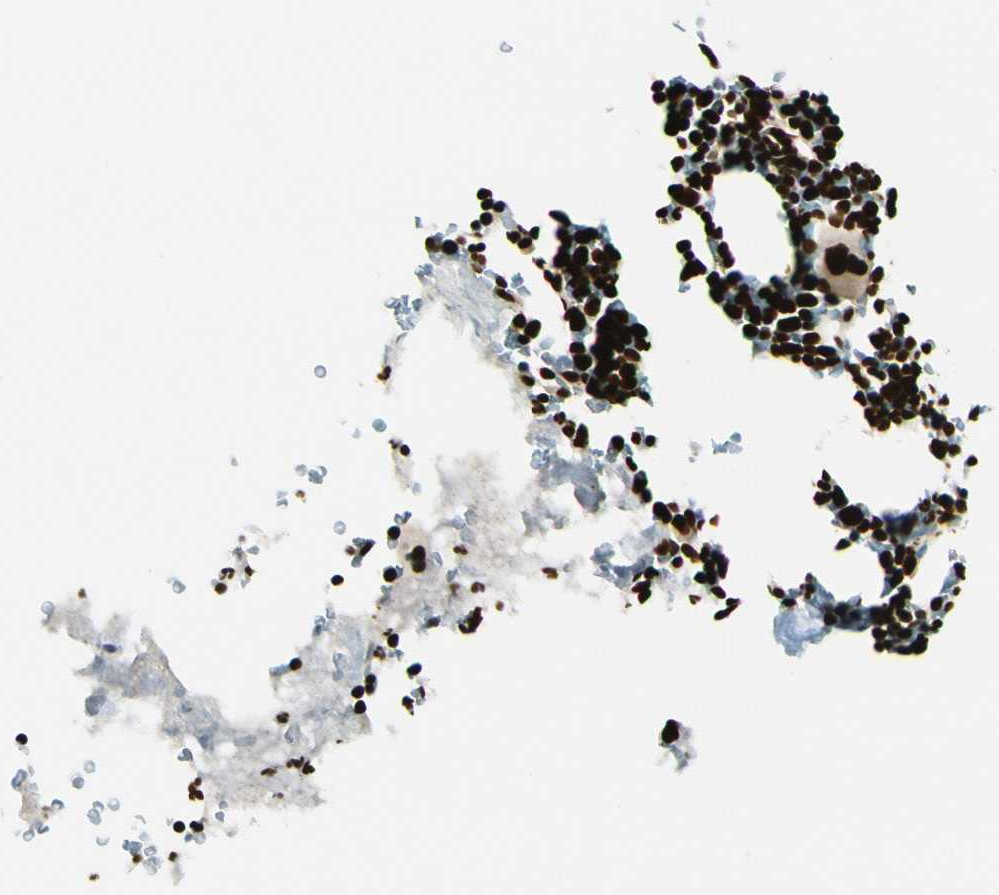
{"staining": {"intensity": "strong", "quantity": ">75%", "location": "nuclear"}, "tissue": "bone marrow", "cell_type": "Hematopoietic cells", "image_type": "normal", "snomed": [{"axis": "morphology", "description": "Normal tissue, NOS"}, {"axis": "topography", "description": "Bone marrow"}], "caption": "Hematopoietic cells display high levels of strong nuclear positivity in about >75% of cells in normal human bone marrow.", "gene": "FUS", "patient": {"sex": "male"}}